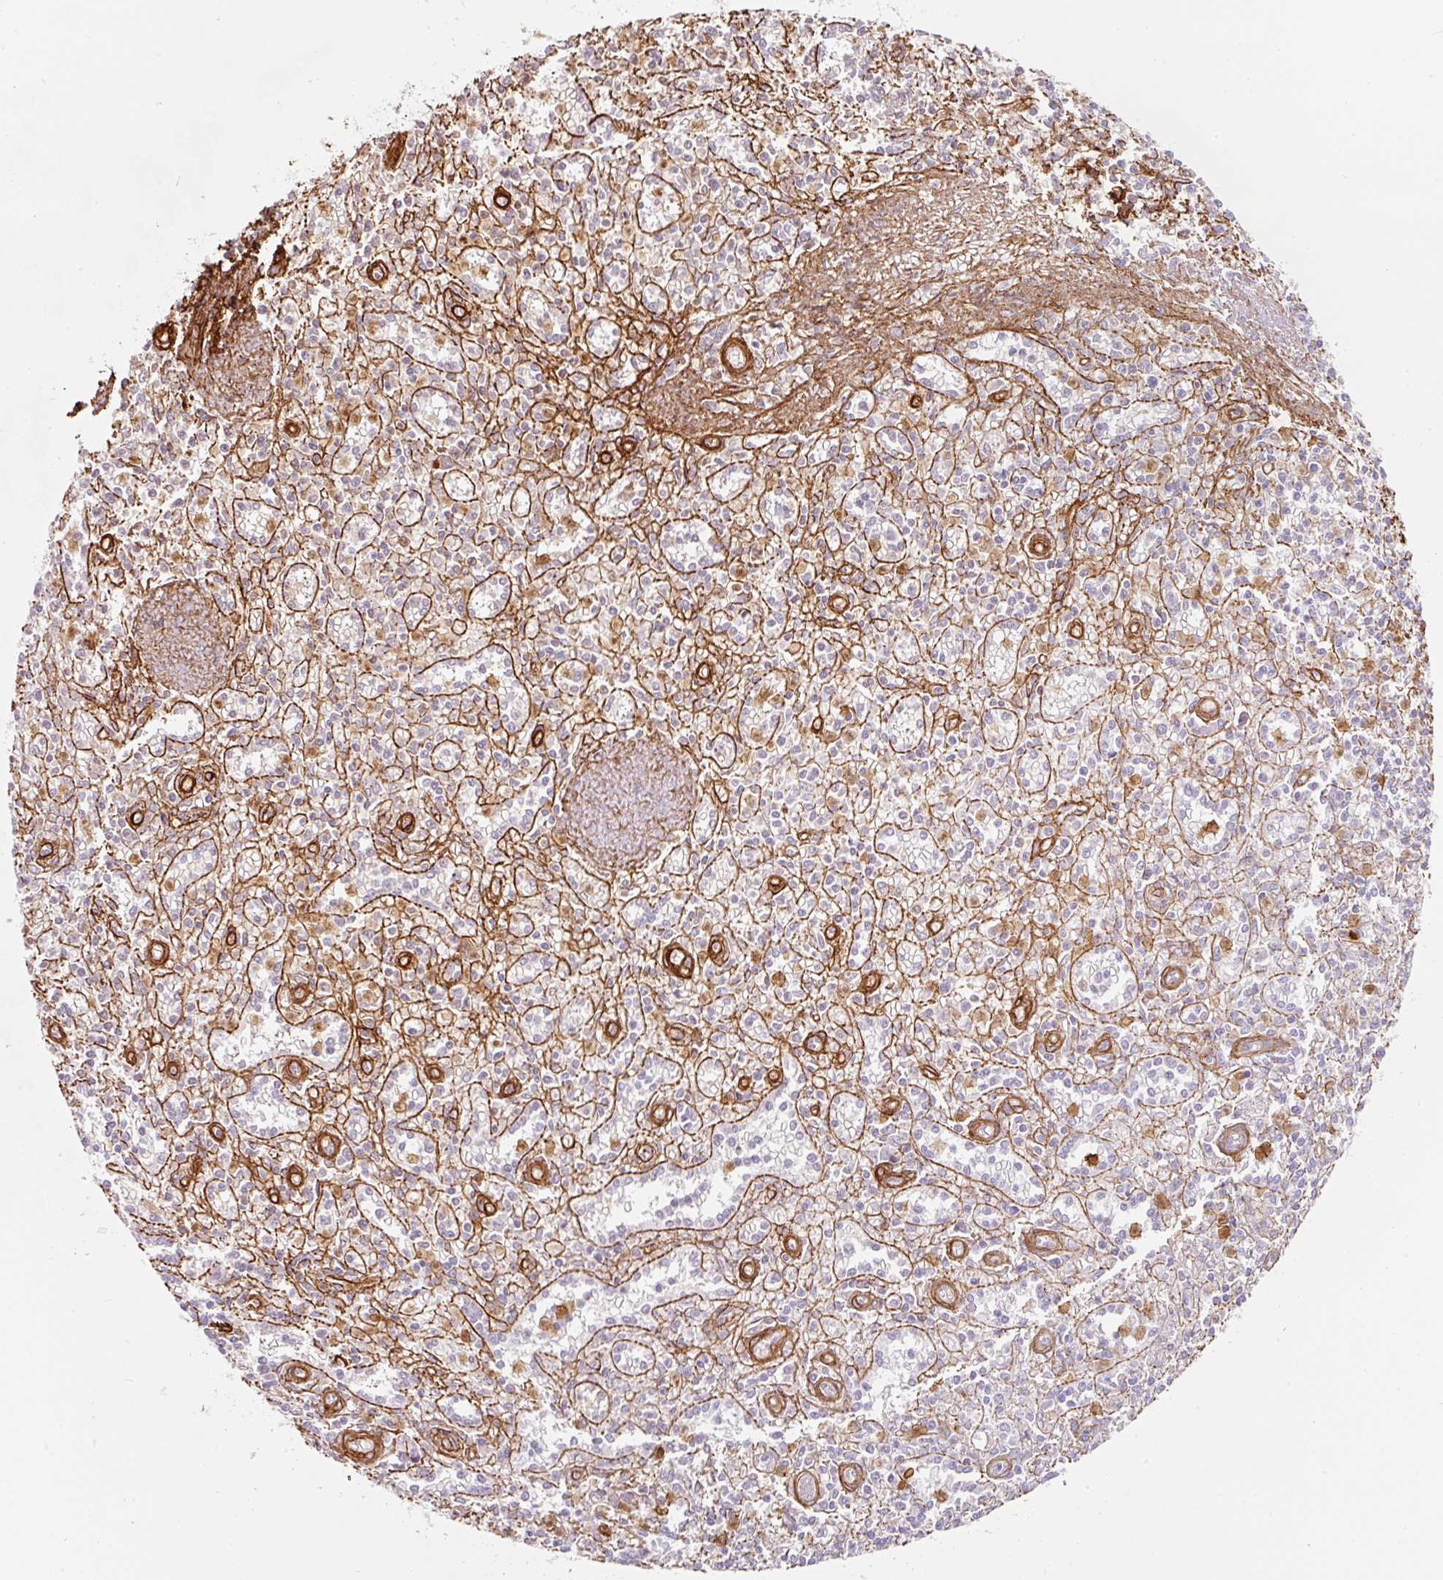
{"staining": {"intensity": "strong", "quantity": "<25%", "location": "cytoplasmic/membranous"}, "tissue": "spleen", "cell_type": "Cells in red pulp", "image_type": "normal", "snomed": [{"axis": "morphology", "description": "Normal tissue, NOS"}, {"axis": "topography", "description": "Spleen"}], "caption": "This micrograph shows immunohistochemistry staining of benign human spleen, with medium strong cytoplasmic/membranous staining in approximately <25% of cells in red pulp.", "gene": "LOXL4", "patient": {"sex": "female", "age": 70}}